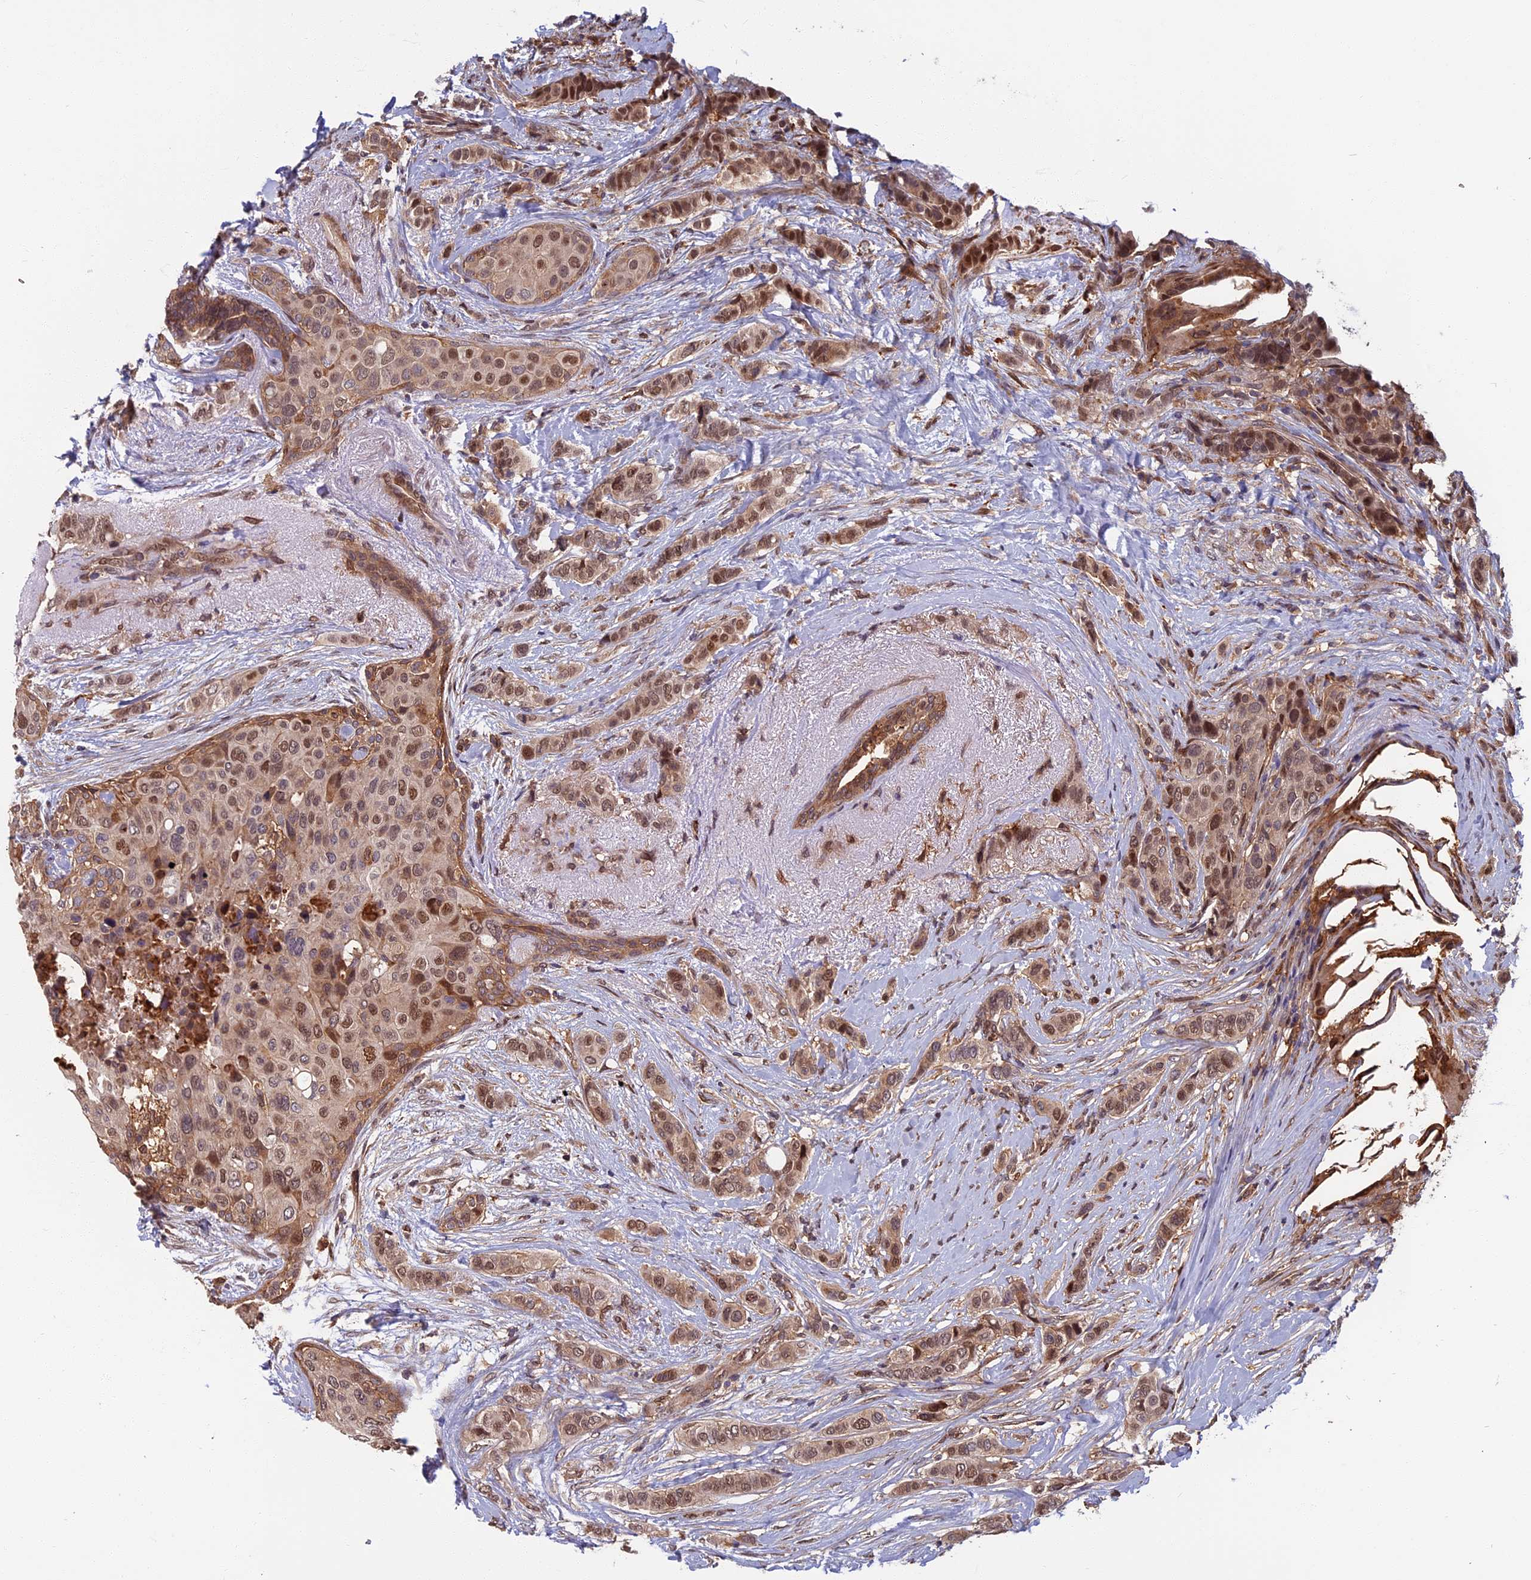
{"staining": {"intensity": "moderate", "quantity": ">75%", "location": "cytoplasmic/membranous,nuclear"}, "tissue": "breast cancer", "cell_type": "Tumor cells", "image_type": "cancer", "snomed": [{"axis": "morphology", "description": "Lobular carcinoma"}, {"axis": "topography", "description": "Breast"}], "caption": "The immunohistochemical stain labels moderate cytoplasmic/membranous and nuclear positivity in tumor cells of breast lobular carcinoma tissue.", "gene": "SPG11", "patient": {"sex": "female", "age": 51}}